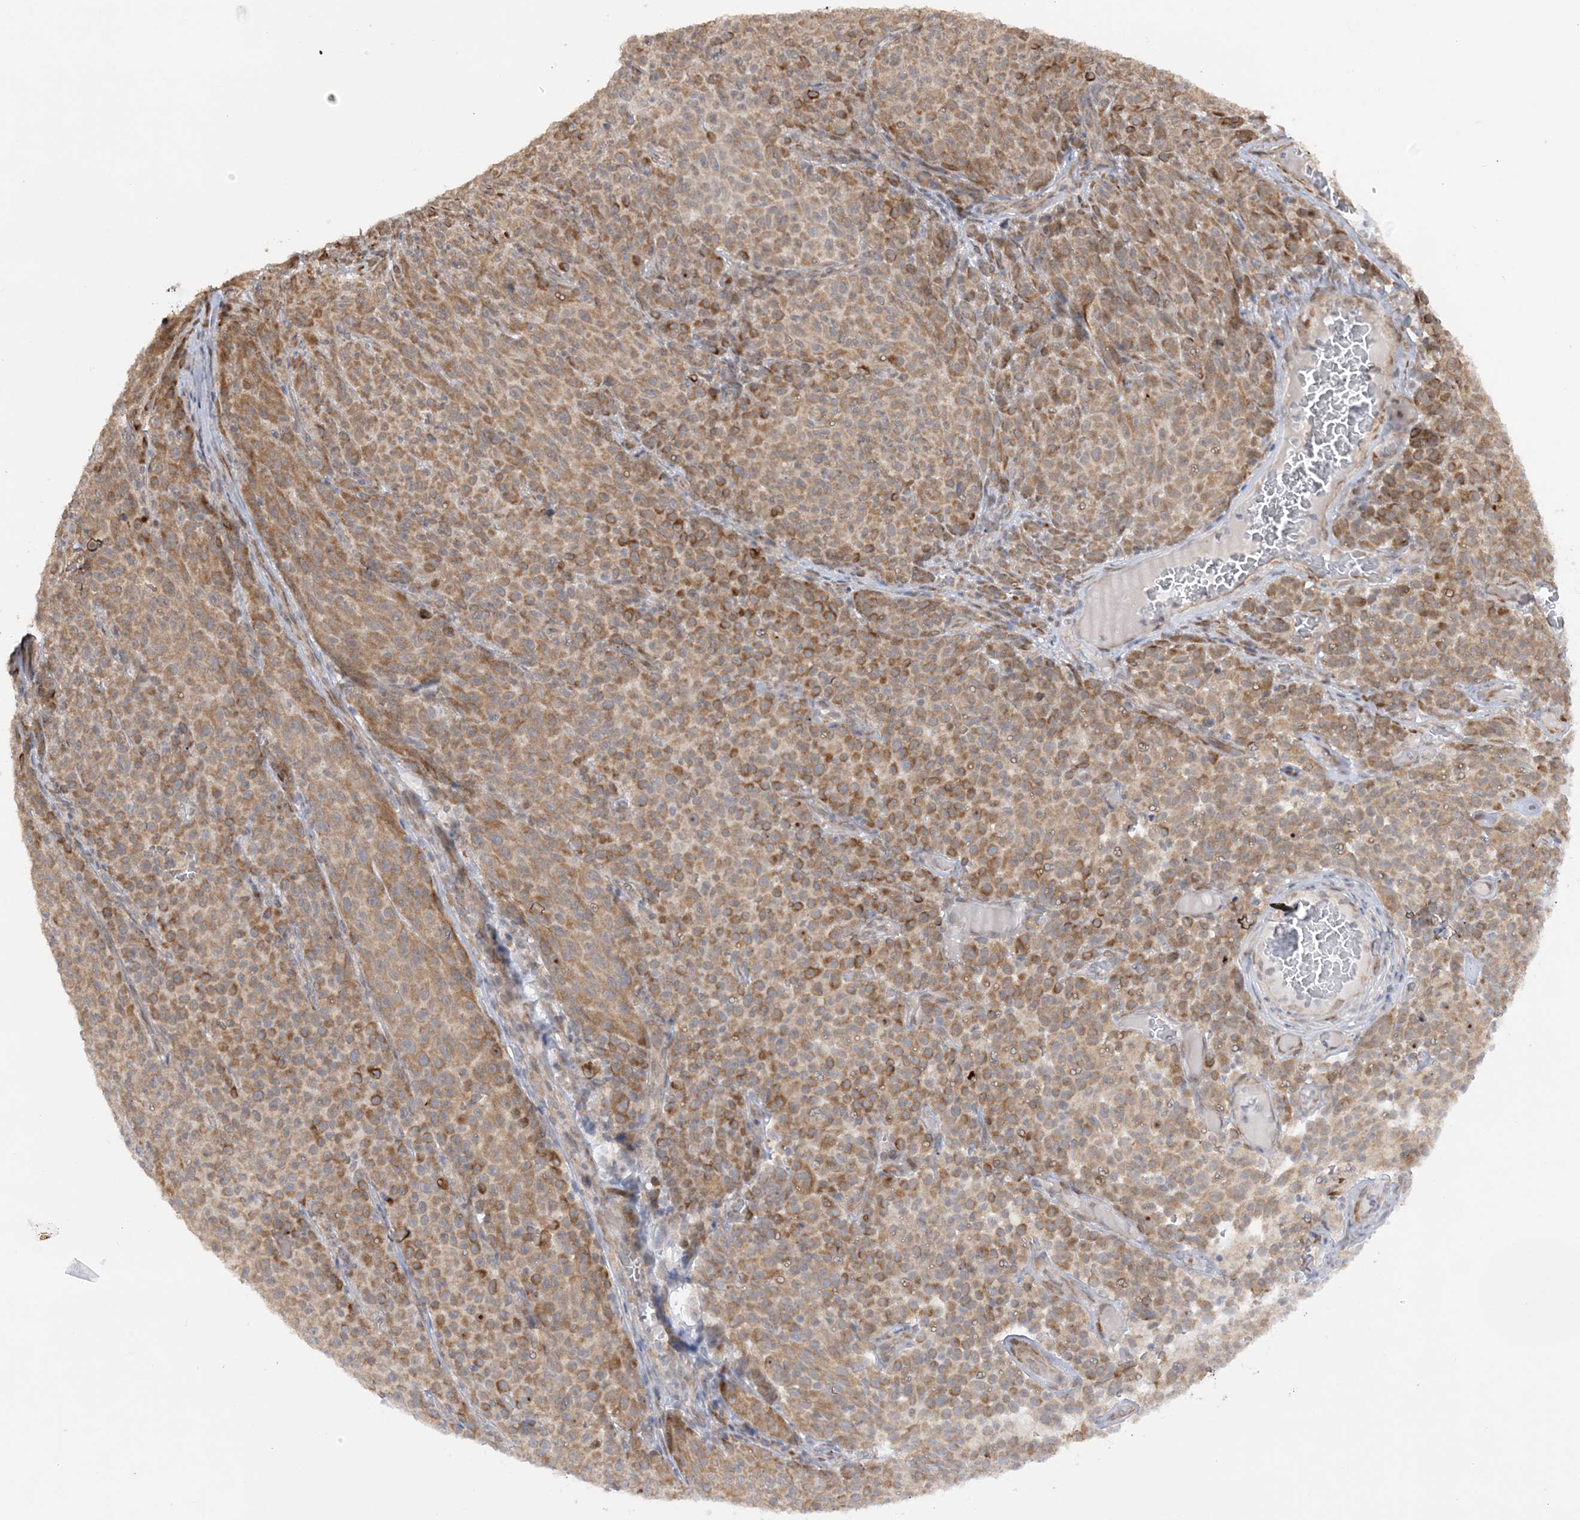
{"staining": {"intensity": "moderate", "quantity": ">75%", "location": "cytoplasmic/membranous"}, "tissue": "melanoma", "cell_type": "Tumor cells", "image_type": "cancer", "snomed": [{"axis": "morphology", "description": "Malignant melanoma, NOS"}, {"axis": "topography", "description": "Skin"}], "caption": "Immunohistochemistry micrograph of neoplastic tissue: melanoma stained using IHC demonstrates medium levels of moderate protein expression localized specifically in the cytoplasmic/membranous of tumor cells, appearing as a cytoplasmic/membranous brown color.", "gene": "MRPL47", "patient": {"sex": "female", "age": 82}}